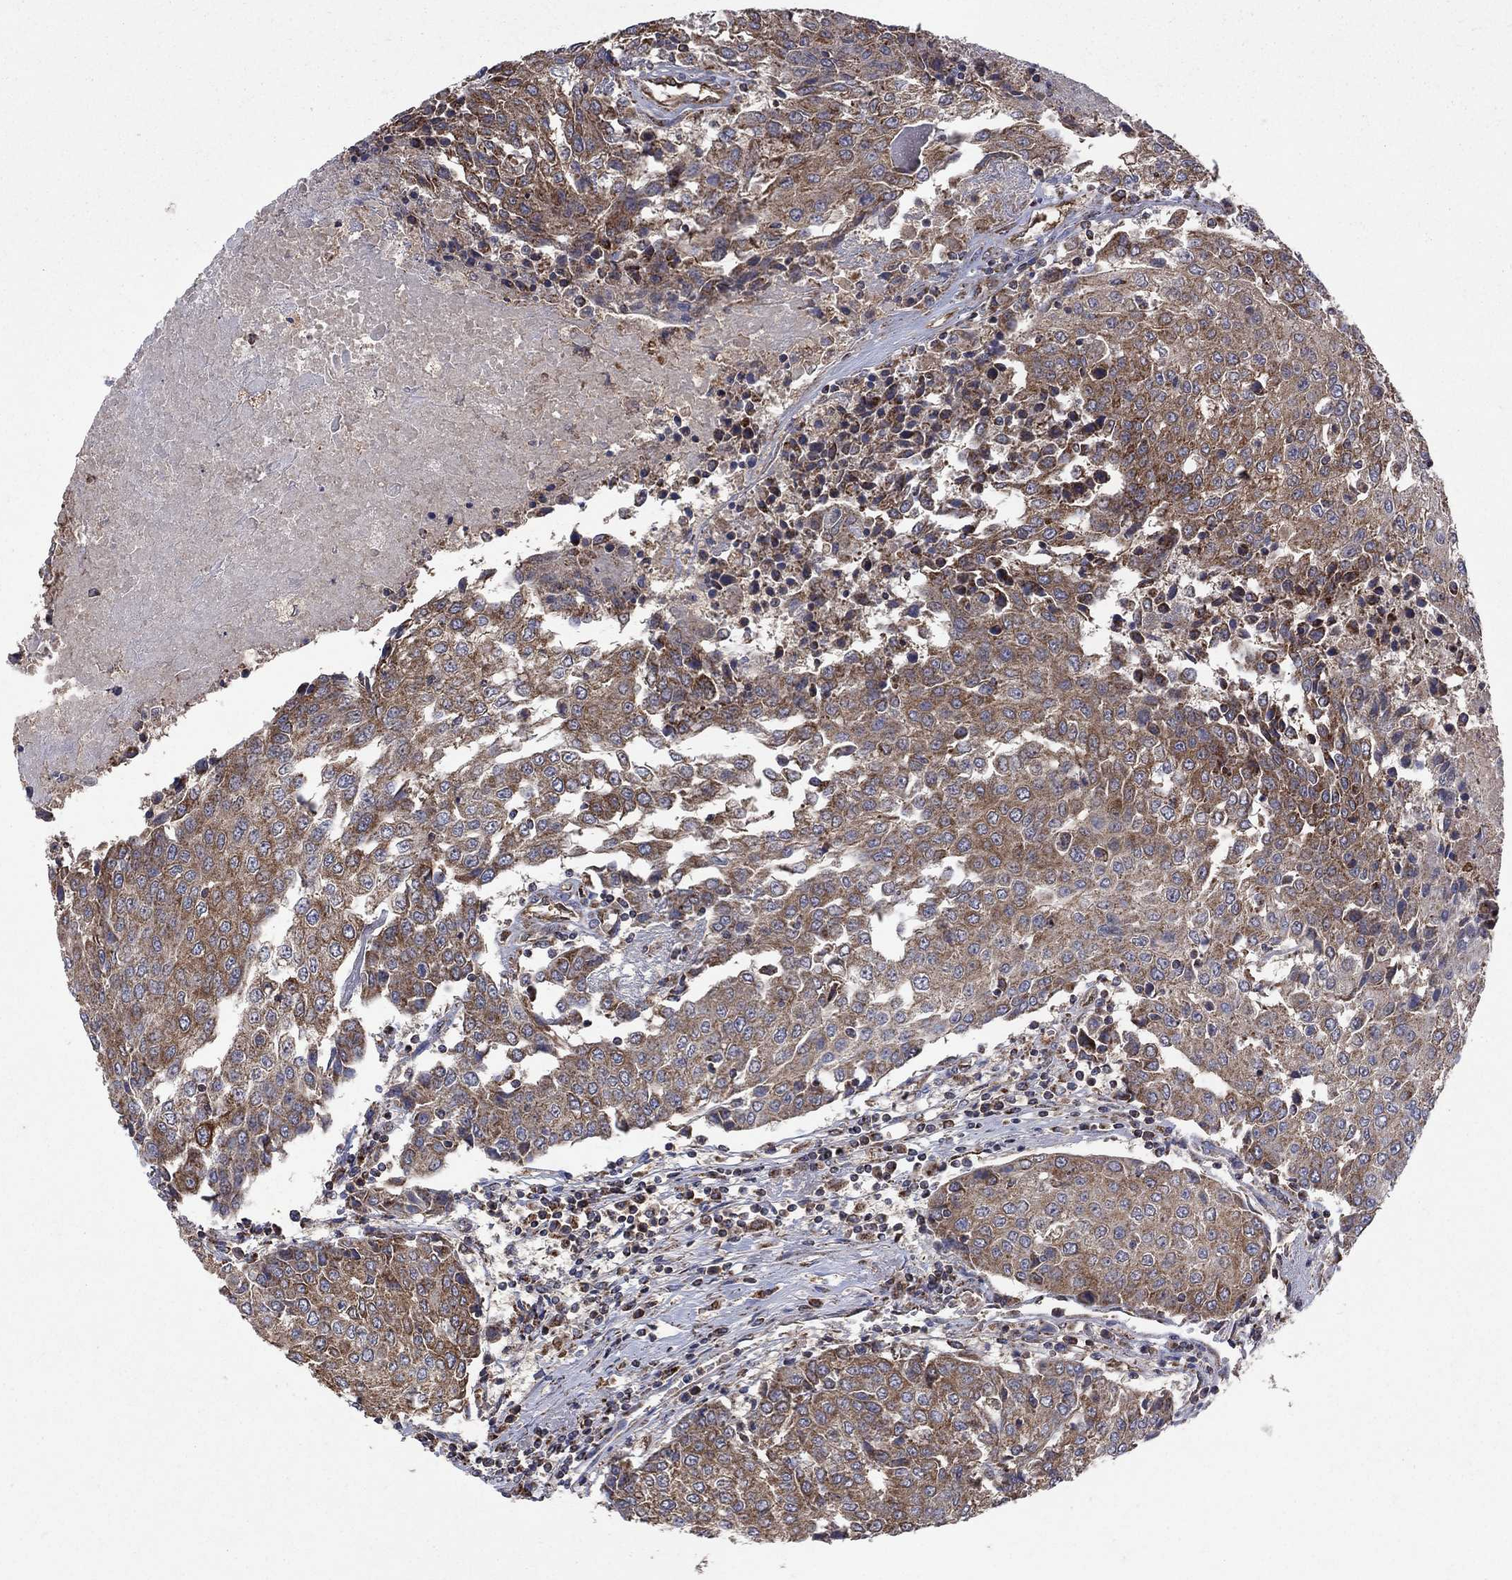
{"staining": {"intensity": "moderate", "quantity": "25%-75%", "location": "cytoplasmic/membranous"}, "tissue": "urothelial cancer", "cell_type": "Tumor cells", "image_type": "cancer", "snomed": [{"axis": "morphology", "description": "Urothelial carcinoma, High grade"}, {"axis": "topography", "description": "Urinary bladder"}], "caption": "Immunohistochemistry (IHC) staining of urothelial cancer, which shows medium levels of moderate cytoplasmic/membranous expression in about 25%-75% of tumor cells indicating moderate cytoplasmic/membranous protein staining. The staining was performed using DAB (brown) for protein detection and nuclei were counterstained in hematoxylin (blue).", "gene": "DPH1", "patient": {"sex": "female", "age": 85}}